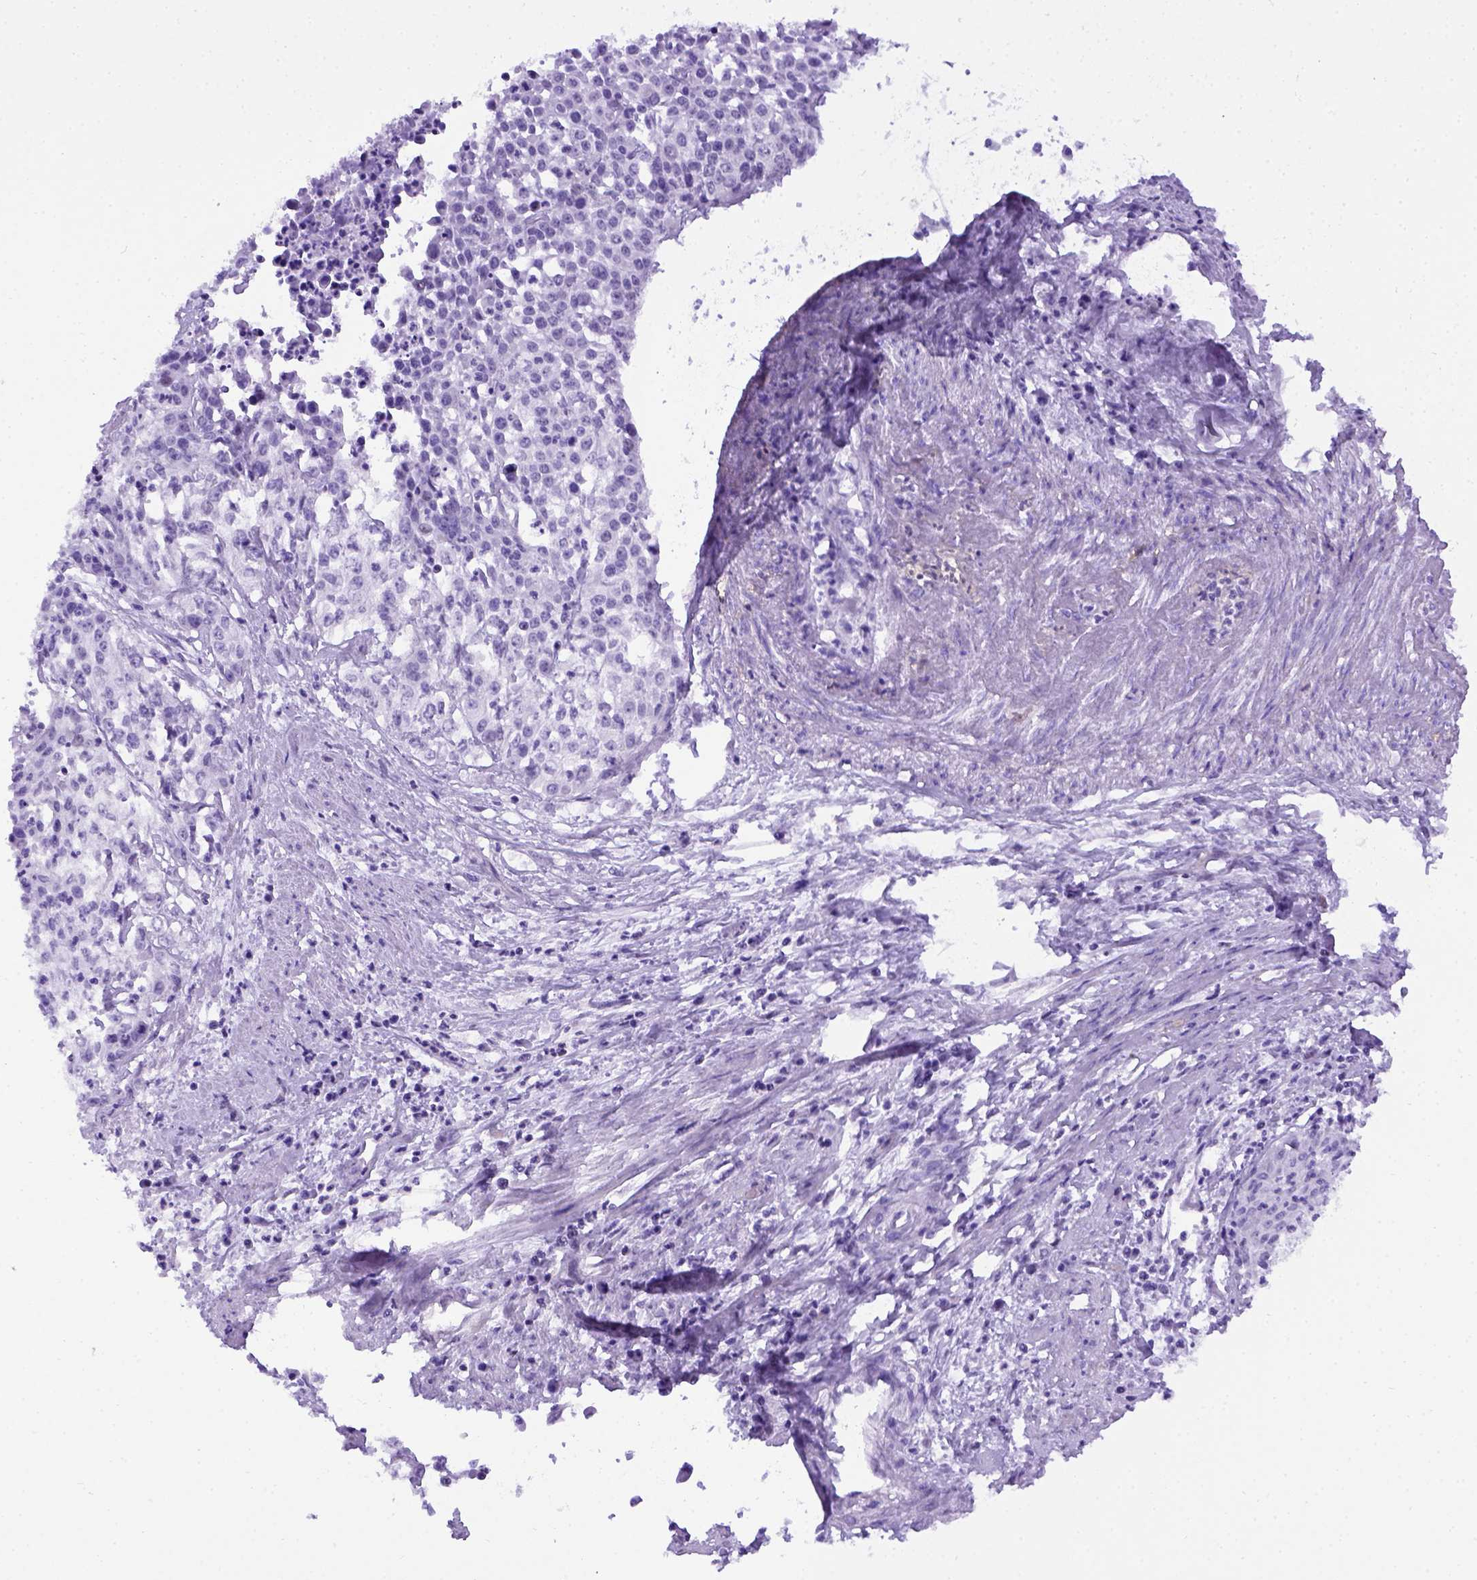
{"staining": {"intensity": "negative", "quantity": "none", "location": "none"}, "tissue": "cervical cancer", "cell_type": "Tumor cells", "image_type": "cancer", "snomed": [{"axis": "morphology", "description": "Squamous cell carcinoma, NOS"}, {"axis": "topography", "description": "Cervix"}], "caption": "Human cervical squamous cell carcinoma stained for a protein using immunohistochemistry (IHC) demonstrates no positivity in tumor cells.", "gene": "ADAM12", "patient": {"sex": "female", "age": 39}}